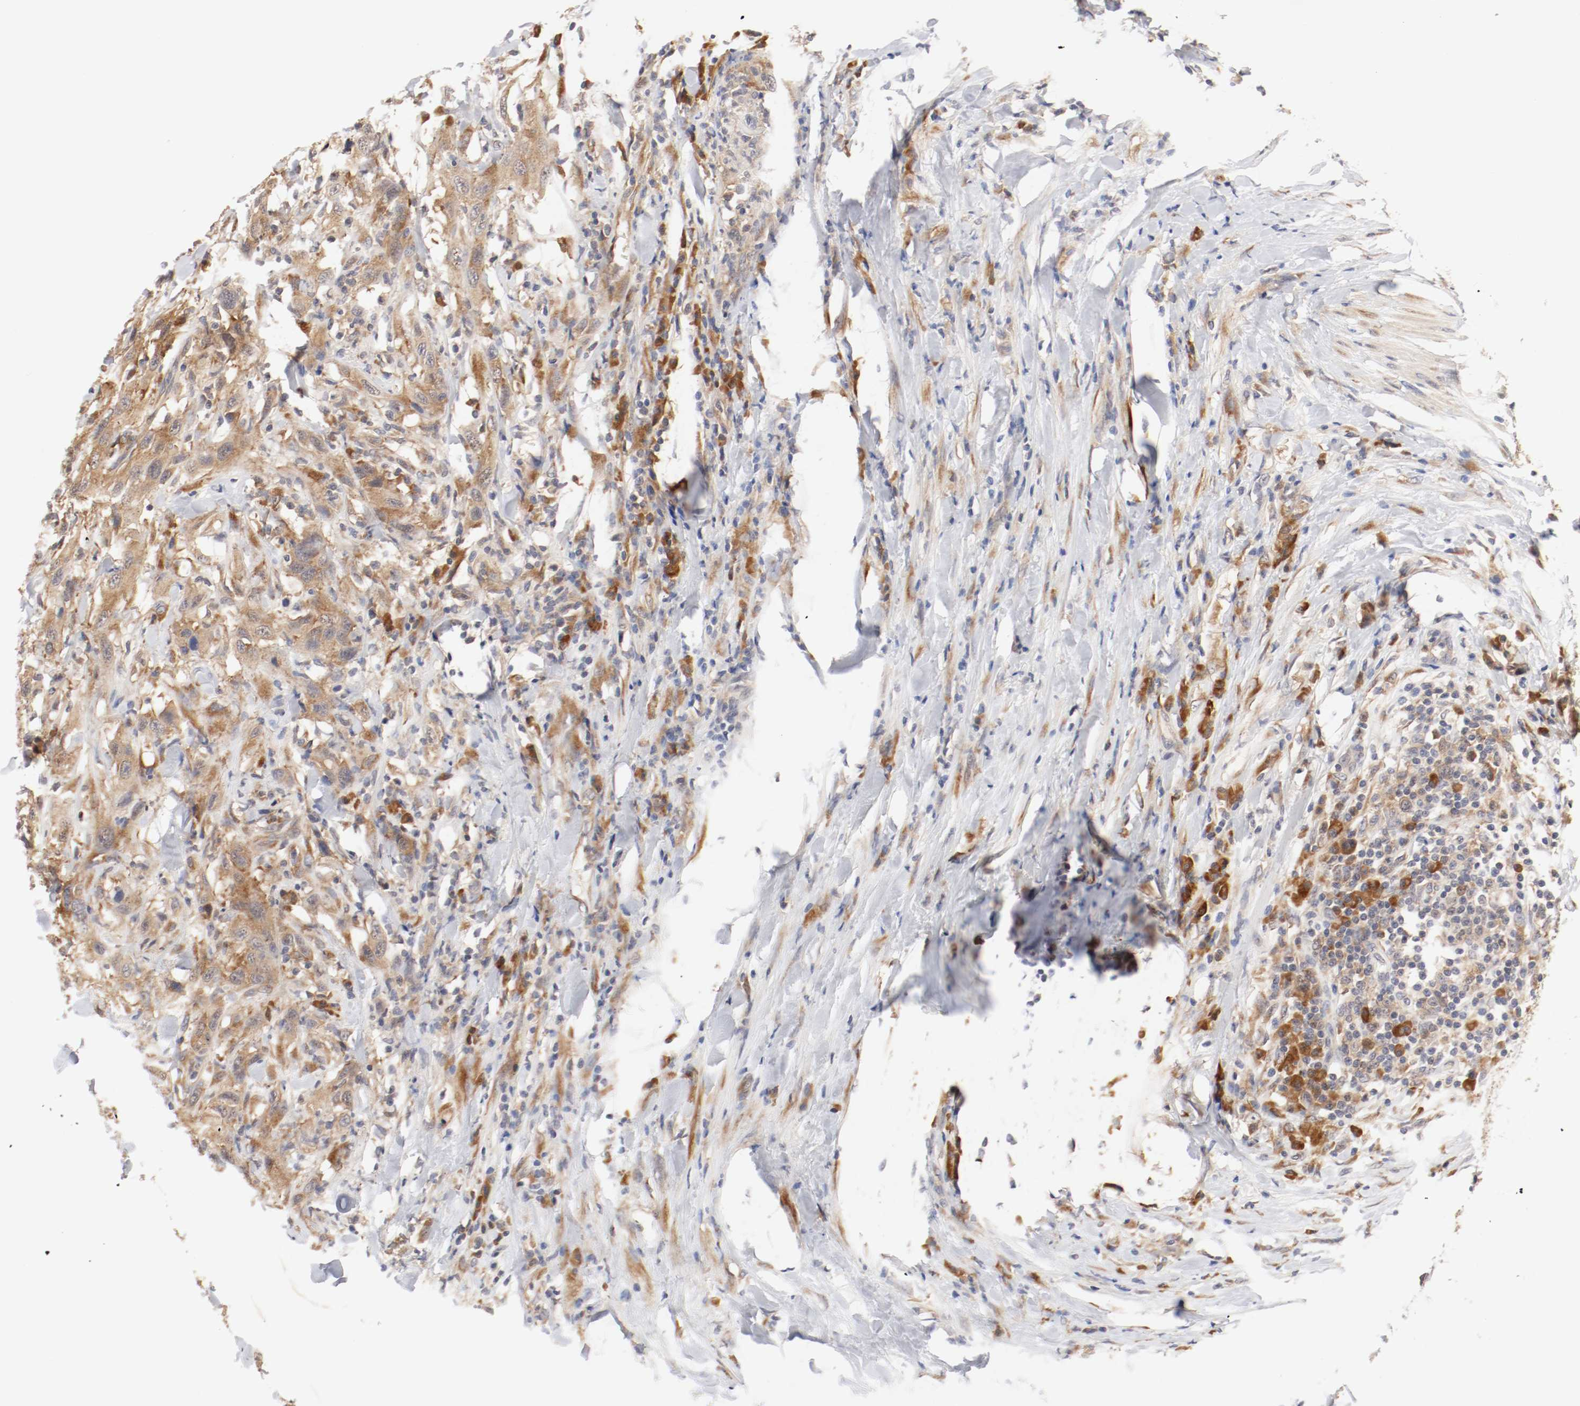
{"staining": {"intensity": "moderate", "quantity": ">75%", "location": "cytoplasmic/membranous"}, "tissue": "urothelial cancer", "cell_type": "Tumor cells", "image_type": "cancer", "snomed": [{"axis": "morphology", "description": "Urothelial carcinoma, High grade"}, {"axis": "topography", "description": "Urinary bladder"}], "caption": "IHC histopathology image of neoplastic tissue: human urothelial cancer stained using immunohistochemistry displays medium levels of moderate protein expression localized specifically in the cytoplasmic/membranous of tumor cells, appearing as a cytoplasmic/membranous brown color.", "gene": "FKBP3", "patient": {"sex": "male", "age": 61}}